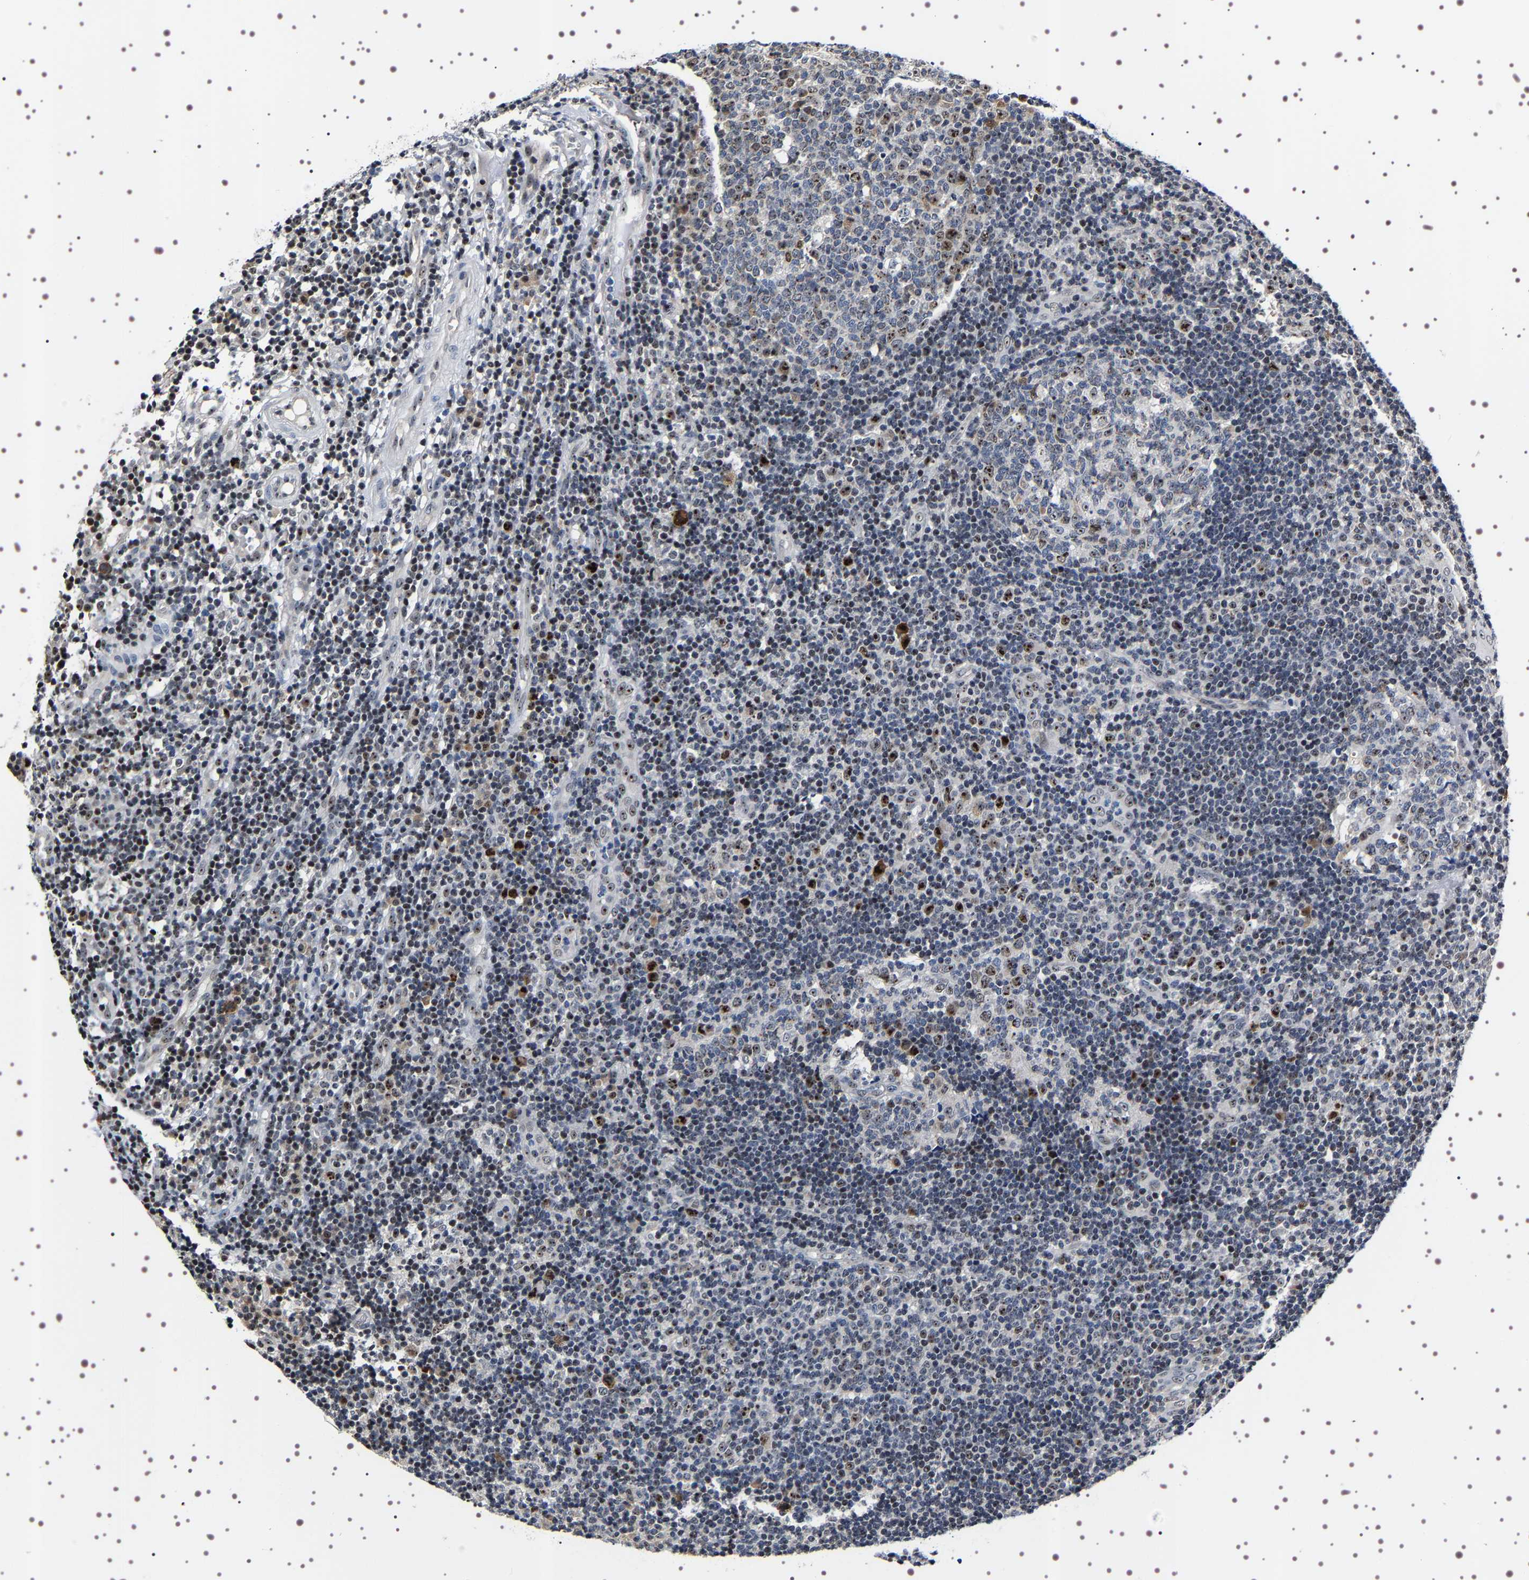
{"staining": {"intensity": "moderate", "quantity": "25%-75%", "location": "nuclear"}, "tissue": "tonsil", "cell_type": "Germinal center cells", "image_type": "normal", "snomed": [{"axis": "morphology", "description": "Normal tissue, NOS"}, {"axis": "topography", "description": "Tonsil"}], "caption": "Protein staining displays moderate nuclear staining in about 25%-75% of germinal center cells in normal tonsil. The staining was performed using DAB to visualize the protein expression in brown, while the nuclei were stained in blue with hematoxylin (Magnification: 20x).", "gene": "GNL3", "patient": {"sex": "female", "age": 40}}